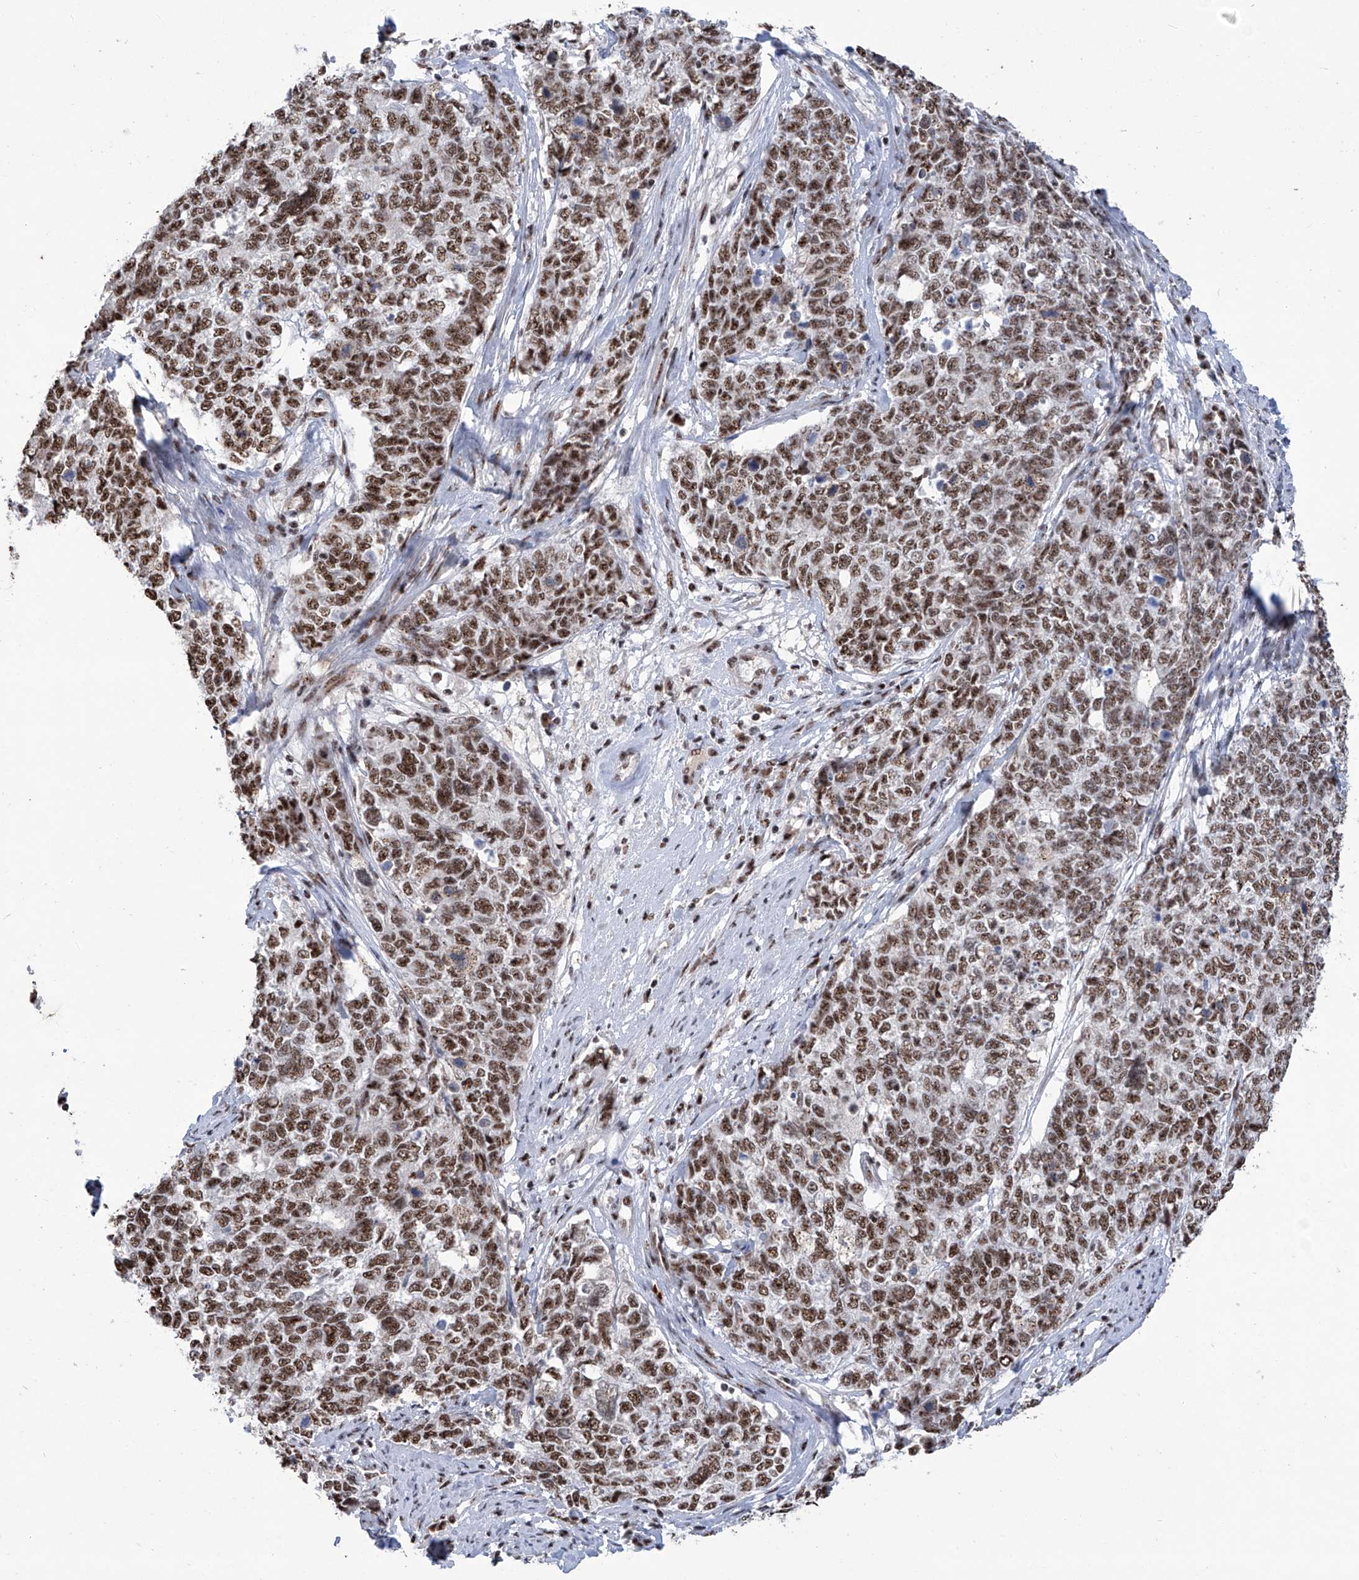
{"staining": {"intensity": "moderate", "quantity": ">75%", "location": "nuclear"}, "tissue": "cervical cancer", "cell_type": "Tumor cells", "image_type": "cancer", "snomed": [{"axis": "morphology", "description": "Squamous cell carcinoma, NOS"}, {"axis": "topography", "description": "Cervix"}], "caption": "High-magnification brightfield microscopy of cervical squamous cell carcinoma stained with DAB (brown) and counterstained with hematoxylin (blue). tumor cells exhibit moderate nuclear expression is present in approximately>75% of cells. The staining was performed using DAB, with brown indicating positive protein expression. Nuclei are stained blue with hematoxylin.", "gene": "FBXL4", "patient": {"sex": "female", "age": 63}}